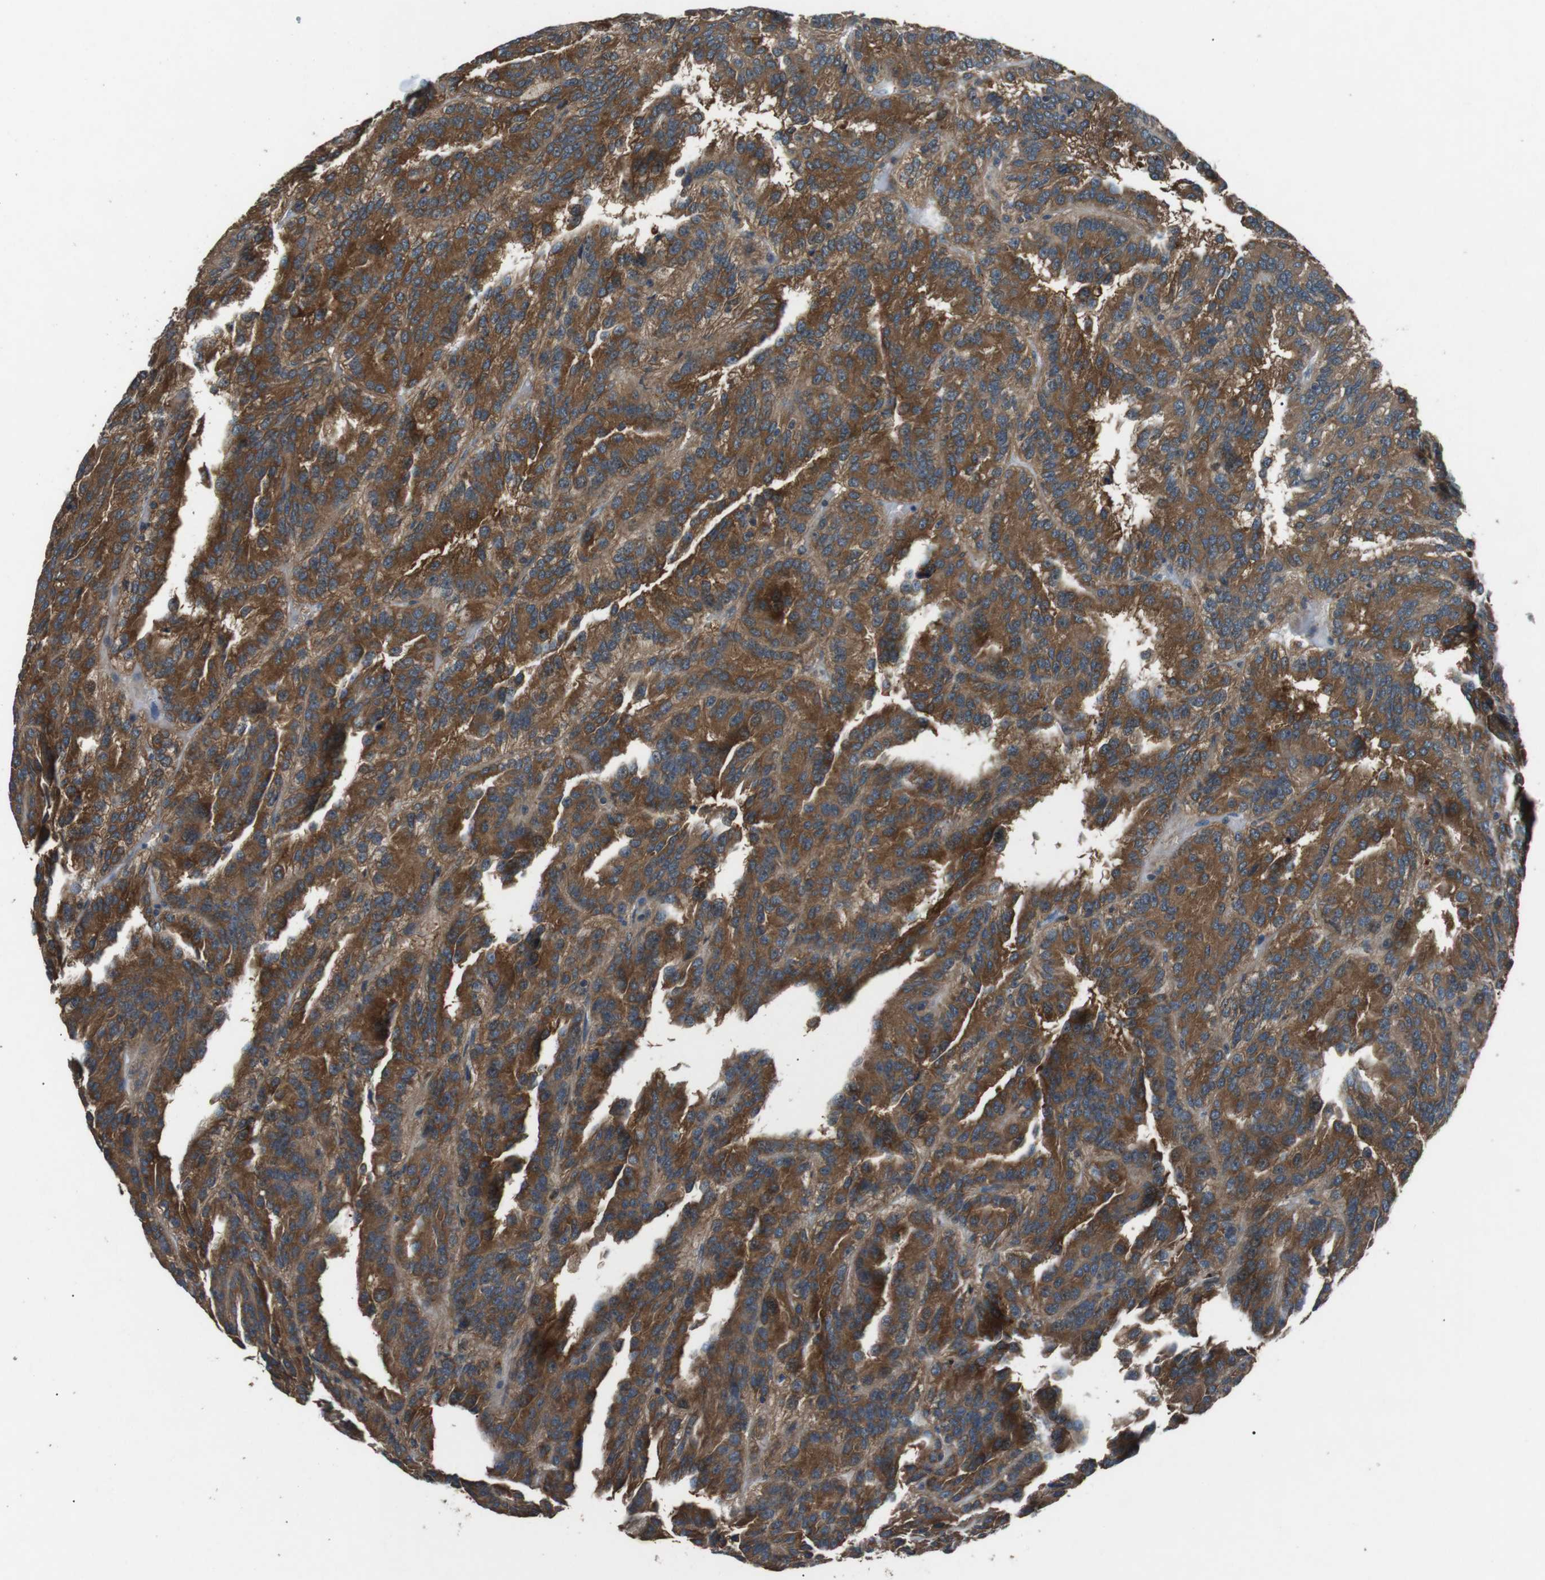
{"staining": {"intensity": "strong", "quantity": ">75%", "location": "cytoplasmic/membranous"}, "tissue": "renal cancer", "cell_type": "Tumor cells", "image_type": "cancer", "snomed": [{"axis": "morphology", "description": "Adenocarcinoma, NOS"}, {"axis": "topography", "description": "Kidney"}], "caption": "DAB (3,3'-diaminobenzidine) immunohistochemical staining of renal adenocarcinoma reveals strong cytoplasmic/membranous protein positivity in about >75% of tumor cells.", "gene": "NEK7", "patient": {"sex": "male", "age": 46}}